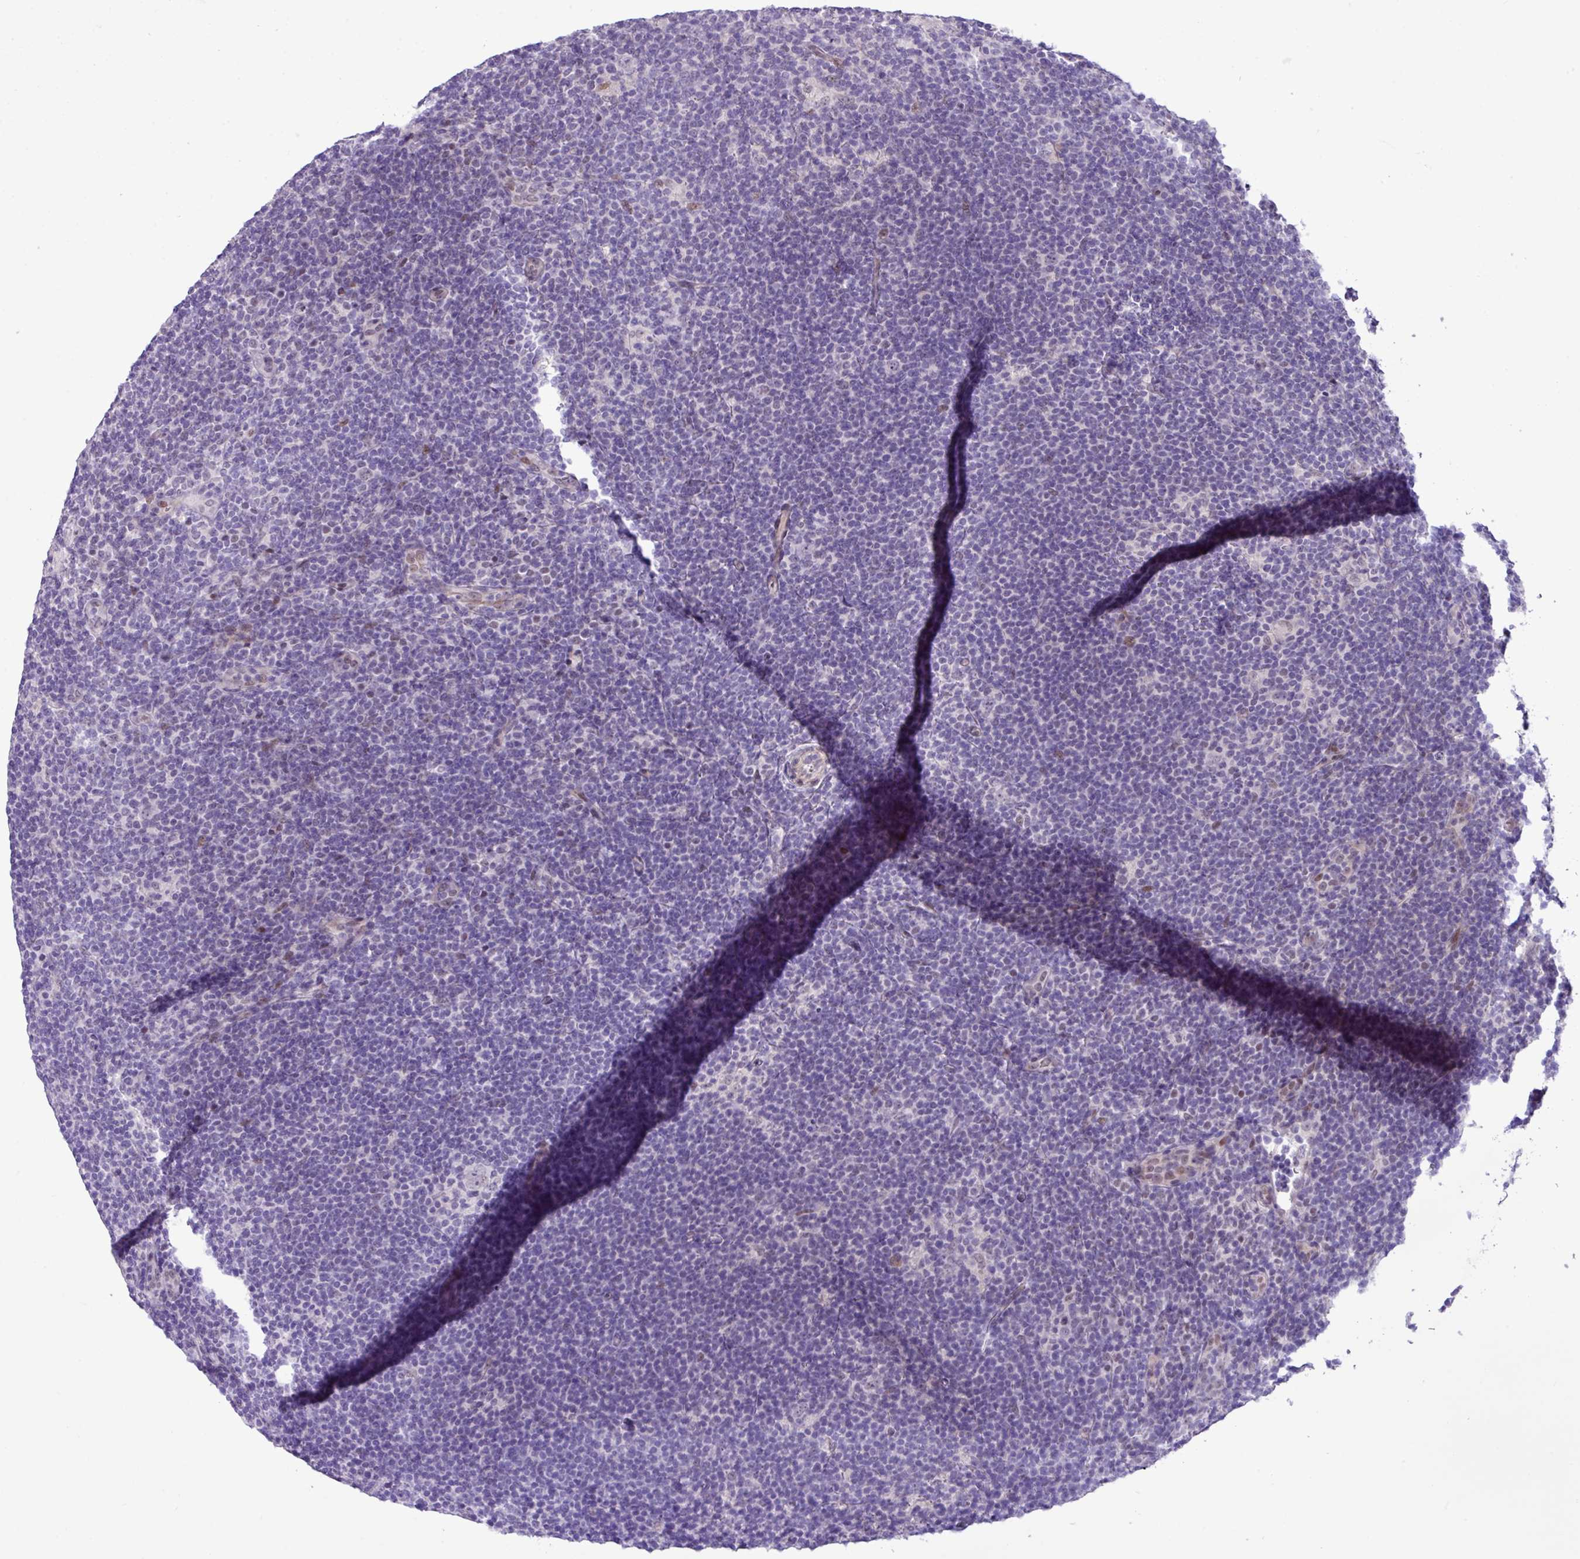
{"staining": {"intensity": "weak", "quantity": "<25%", "location": "nuclear"}, "tissue": "lymphoma", "cell_type": "Tumor cells", "image_type": "cancer", "snomed": [{"axis": "morphology", "description": "Hodgkin's disease, NOS"}, {"axis": "topography", "description": "Lymph node"}], "caption": "Tumor cells show no significant expression in lymphoma.", "gene": "YLPM1", "patient": {"sex": "female", "age": 57}}